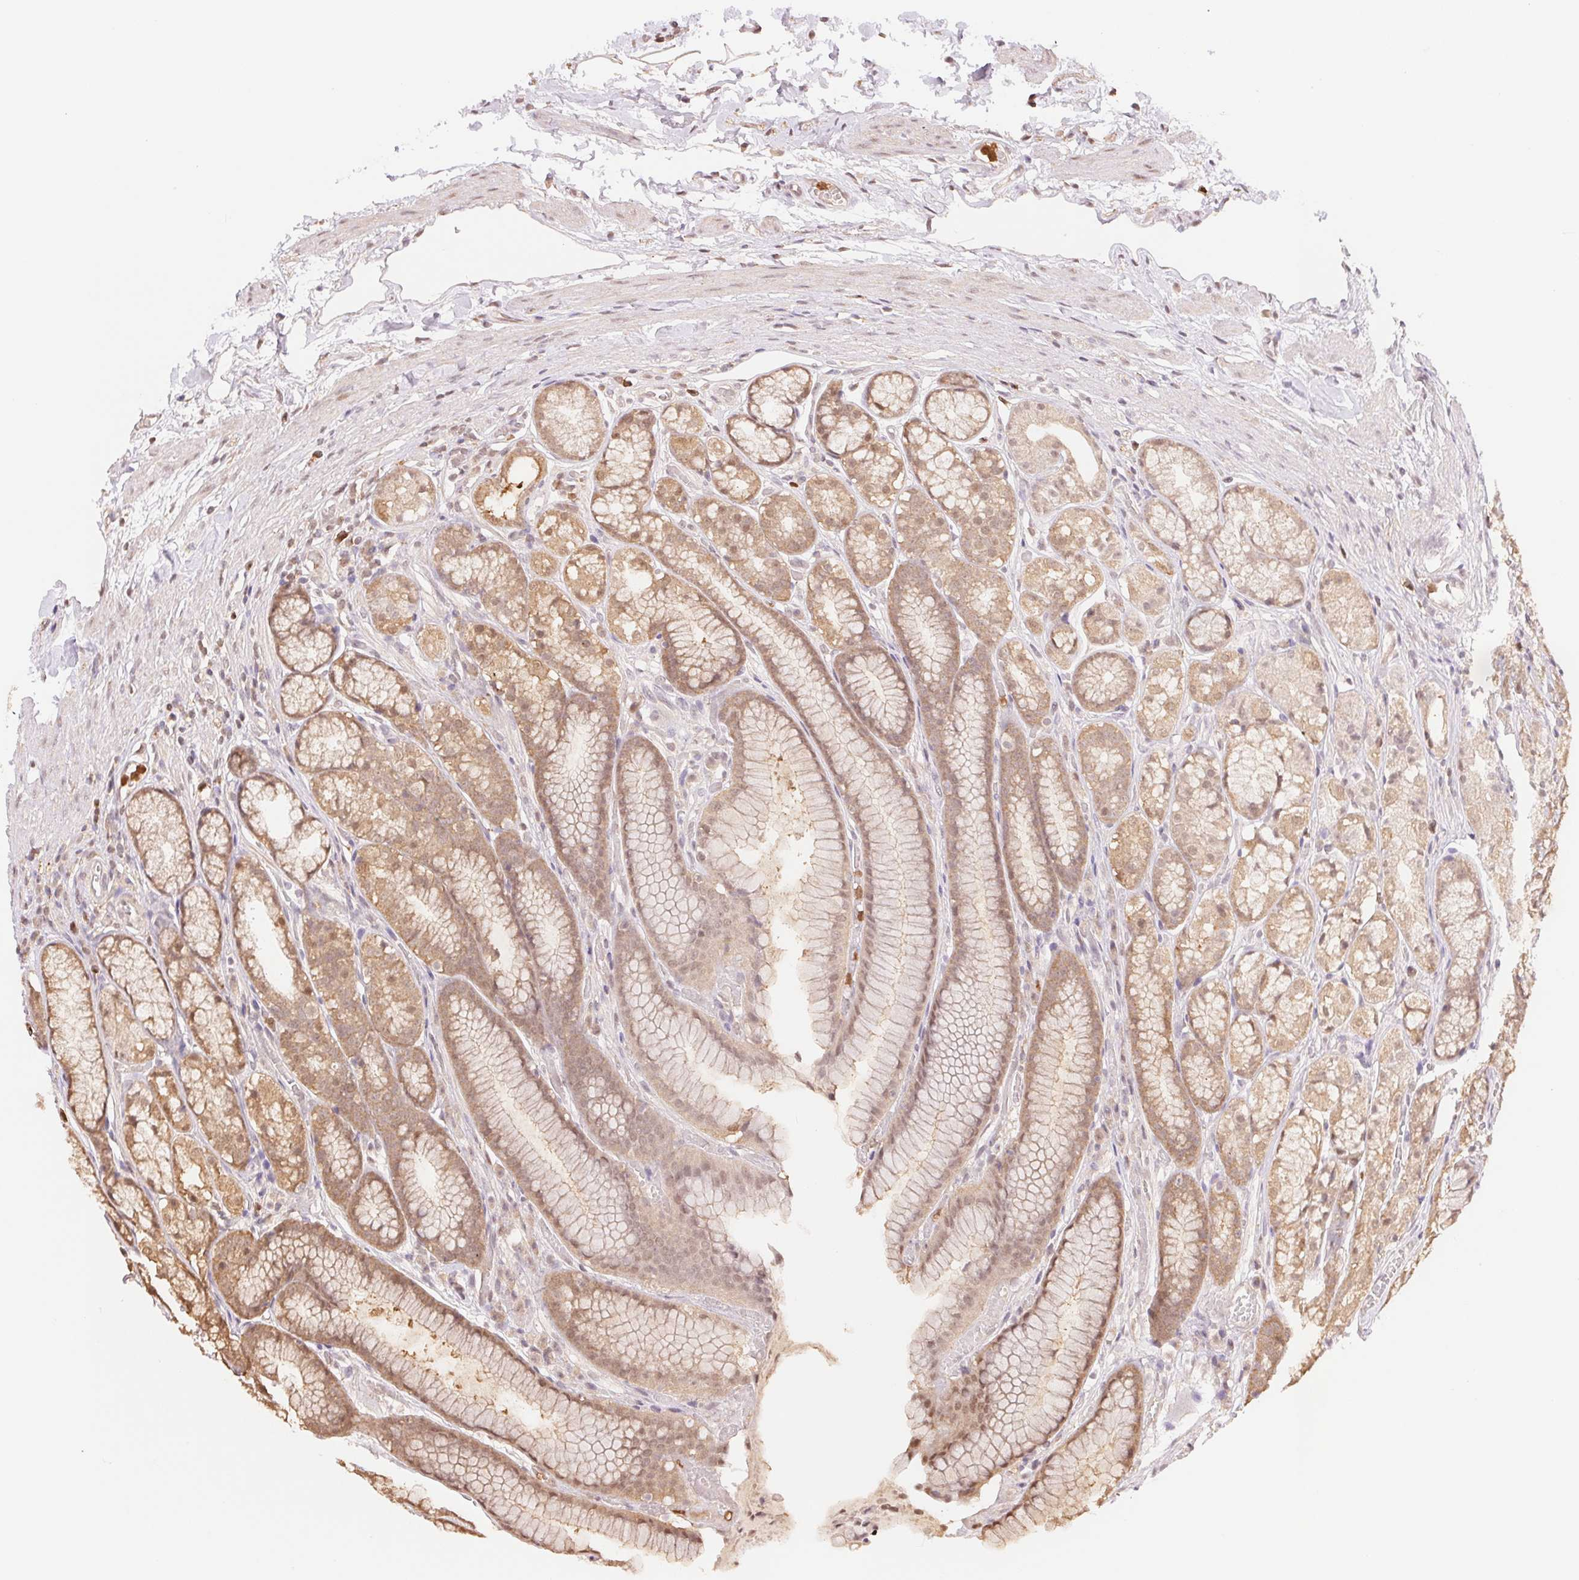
{"staining": {"intensity": "moderate", "quantity": ">75%", "location": "cytoplasmic/membranous"}, "tissue": "stomach", "cell_type": "Glandular cells", "image_type": "normal", "snomed": [{"axis": "morphology", "description": "Normal tissue, NOS"}, {"axis": "topography", "description": "Stomach"}], "caption": "Moderate cytoplasmic/membranous expression is identified in approximately >75% of glandular cells in benign stomach. The protein is stained brown, and the nuclei are stained in blue (DAB IHC with brightfield microscopy, high magnification).", "gene": "CDC123", "patient": {"sex": "male", "age": 70}}